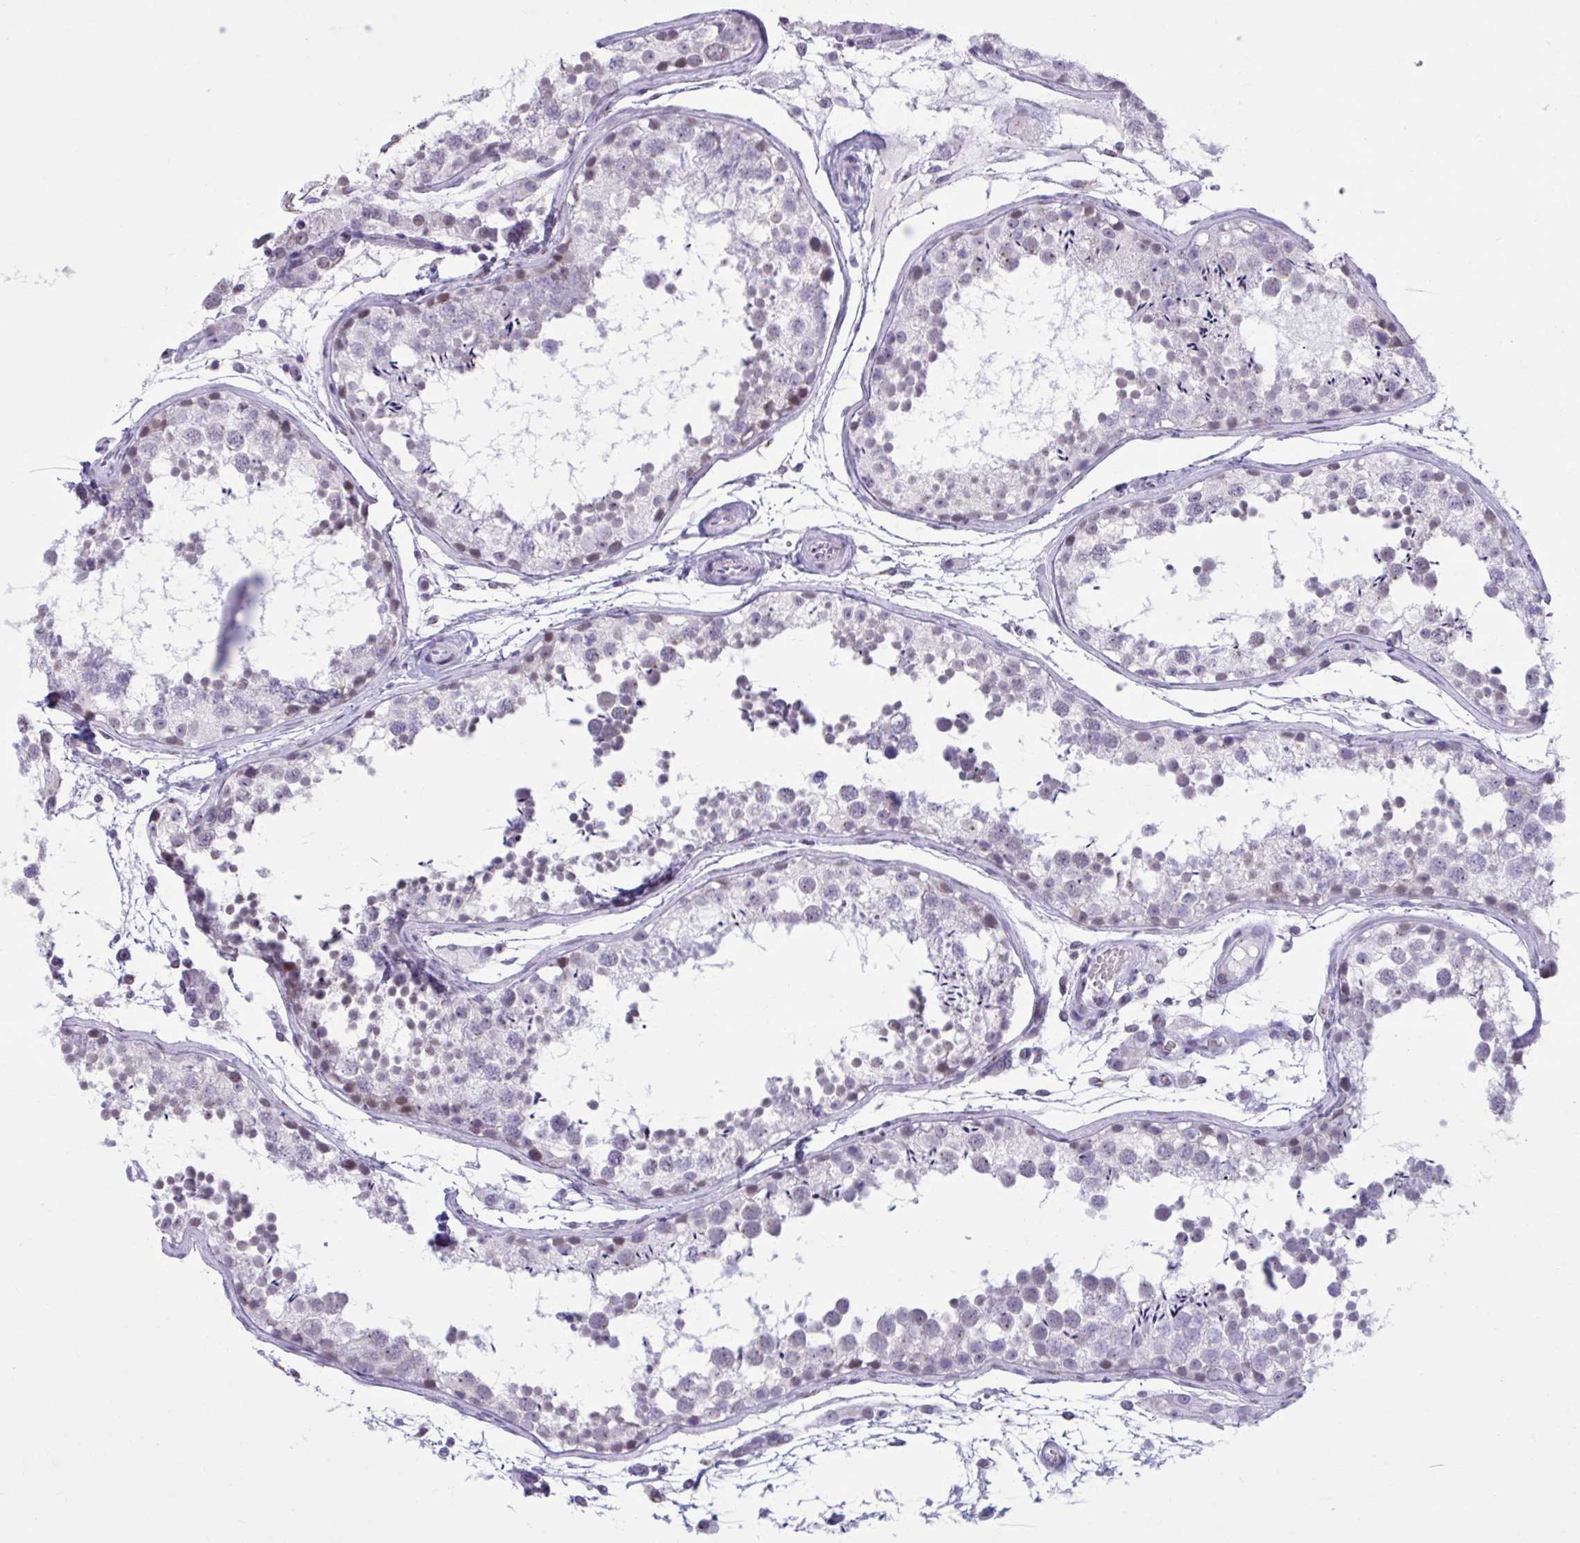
{"staining": {"intensity": "moderate", "quantity": "<25%", "location": "cytoplasmic/membranous,nuclear"}, "tissue": "testis", "cell_type": "Cells in seminiferous ducts", "image_type": "normal", "snomed": [{"axis": "morphology", "description": "Normal tissue, NOS"}, {"axis": "topography", "description": "Testis"}], "caption": "DAB (3,3'-diaminobenzidine) immunohistochemical staining of normal human testis shows moderate cytoplasmic/membranous,nuclear protein expression in about <25% of cells in seminiferous ducts. (Brightfield microscopy of DAB IHC at high magnification).", "gene": "ZNF682", "patient": {"sex": "male", "age": 29}}